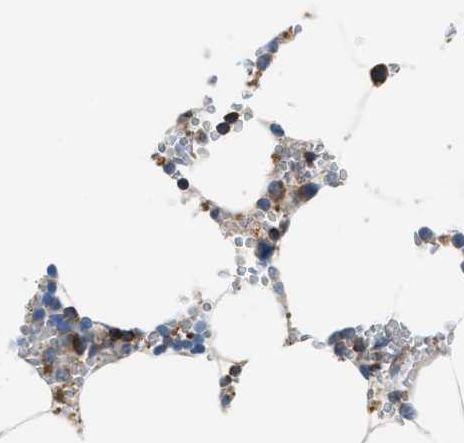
{"staining": {"intensity": "strong", "quantity": "<25%", "location": "cytoplasmic/membranous"}, "tissue": "bone marrow", "cell_type": "Hematopoietic cells", "image_type": "normal", "snomed": [{"axis": "morphology", "description": "Normal tissue, NOS"}, {"axis": "topography", "description": "Bone marrow"}], "caption": "Immunohistochemistry (IHC) (DAB (3,3'-diaminobenzidine)) staining of benign human bone marrow displays strong cytoplasmic/membranous protein positivity in approximately <25% of hematopoietic cells.", "gene": "PFKP", "patient": {"sex": "male", "age": 70}}